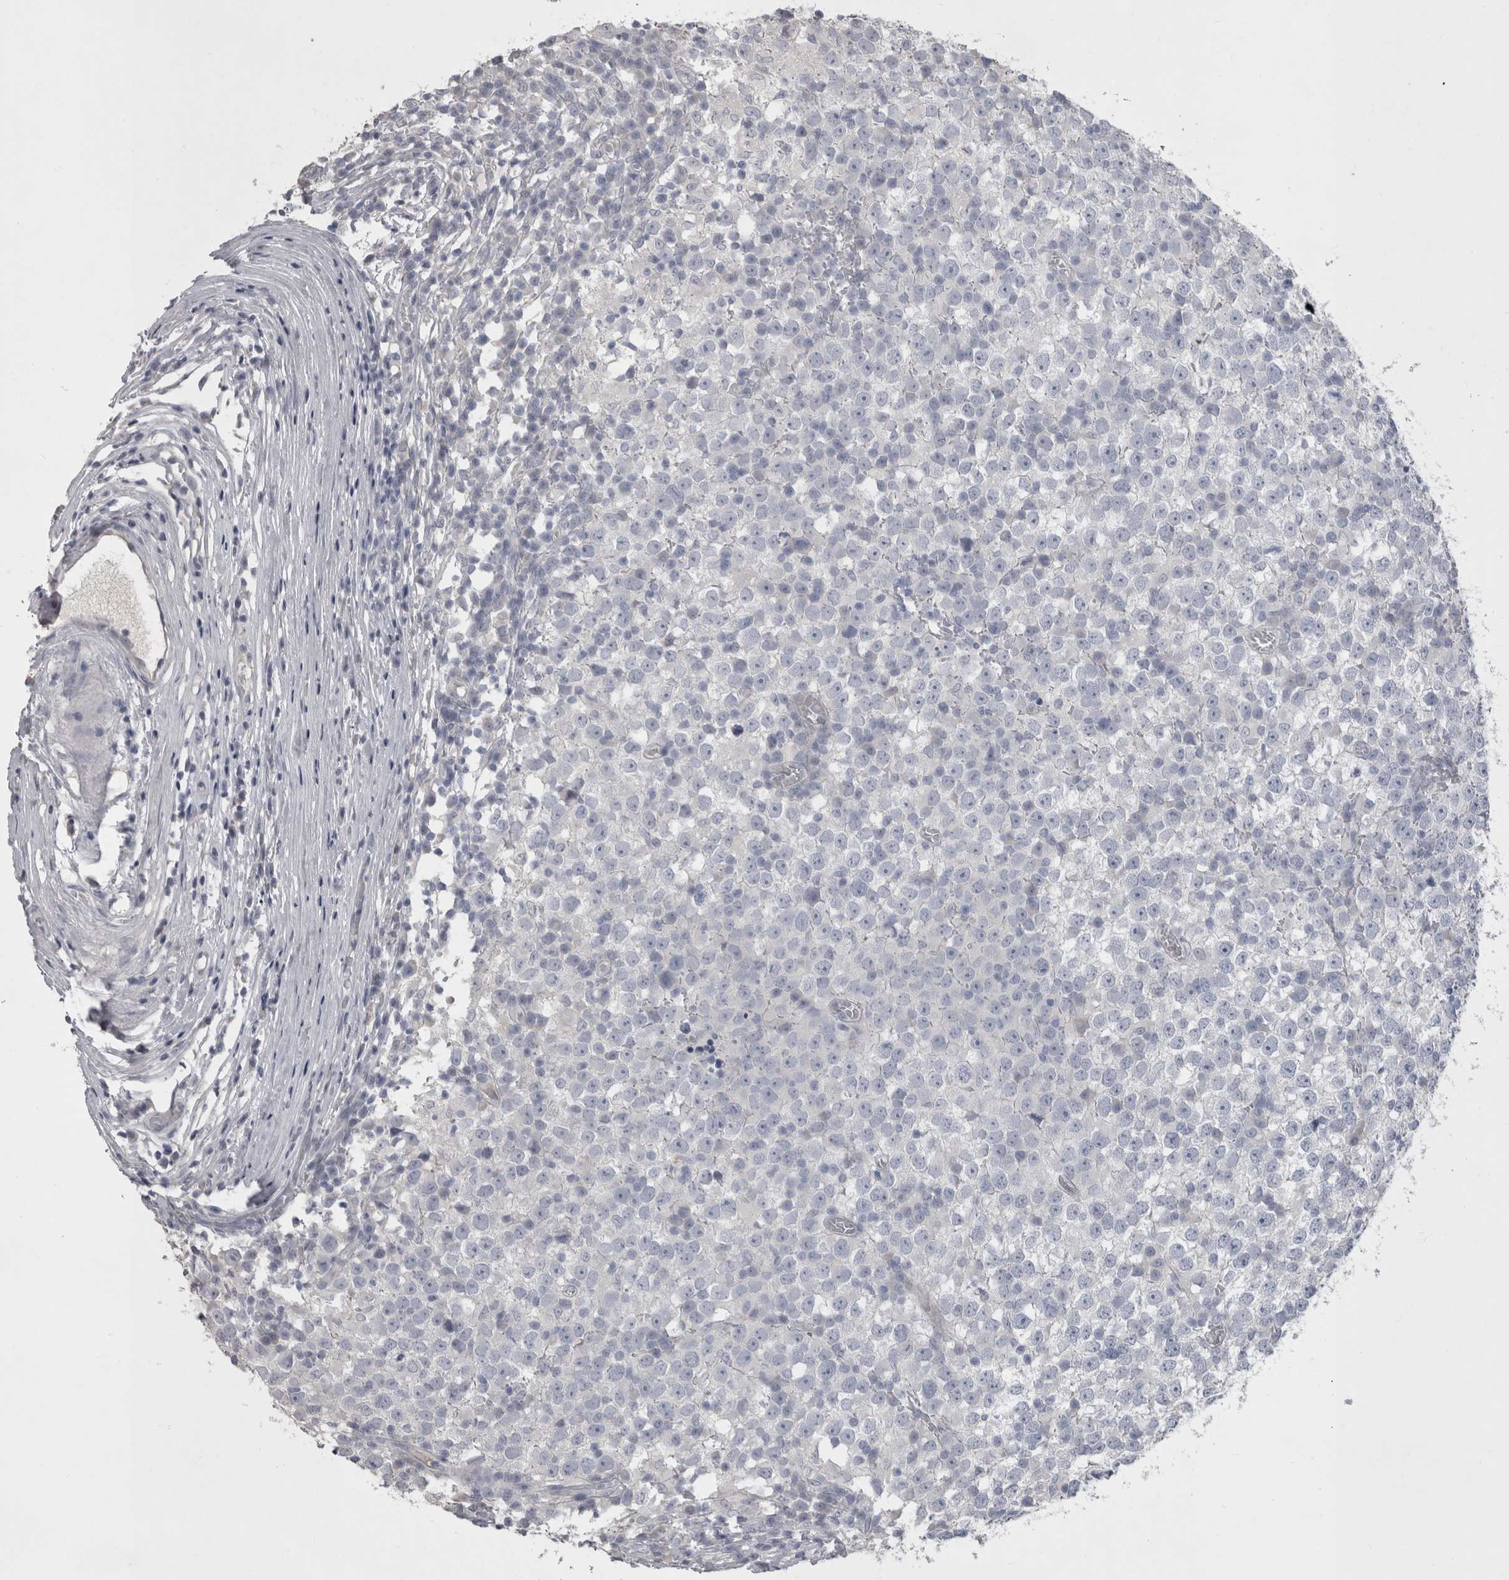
{"staining": {"intensity": "negative", "quantity": "none", "location": "none"}, "tissue": "testis cancer", "cell_type": "Tumor cells", "image_type": "cancer", "snomed": [{"axis": "morphology", "description": "Seminoma, NOS"}, {"axis": "topography", "description": "Testis"}], "caption": "An immunohistochemistry (IHC) histopathology image of testis cancer is shown. There is no staining in tumor cells of testis cancer. Brightfield microscopy of immunohistochemistry (IHC) stained with DAB (3,3'-diaminobenzidine) (brown) and hematoxylin (blue), captured at high magnification.", "gene": "ADAM2", "patient": {"sex": "male", "age": 65}}